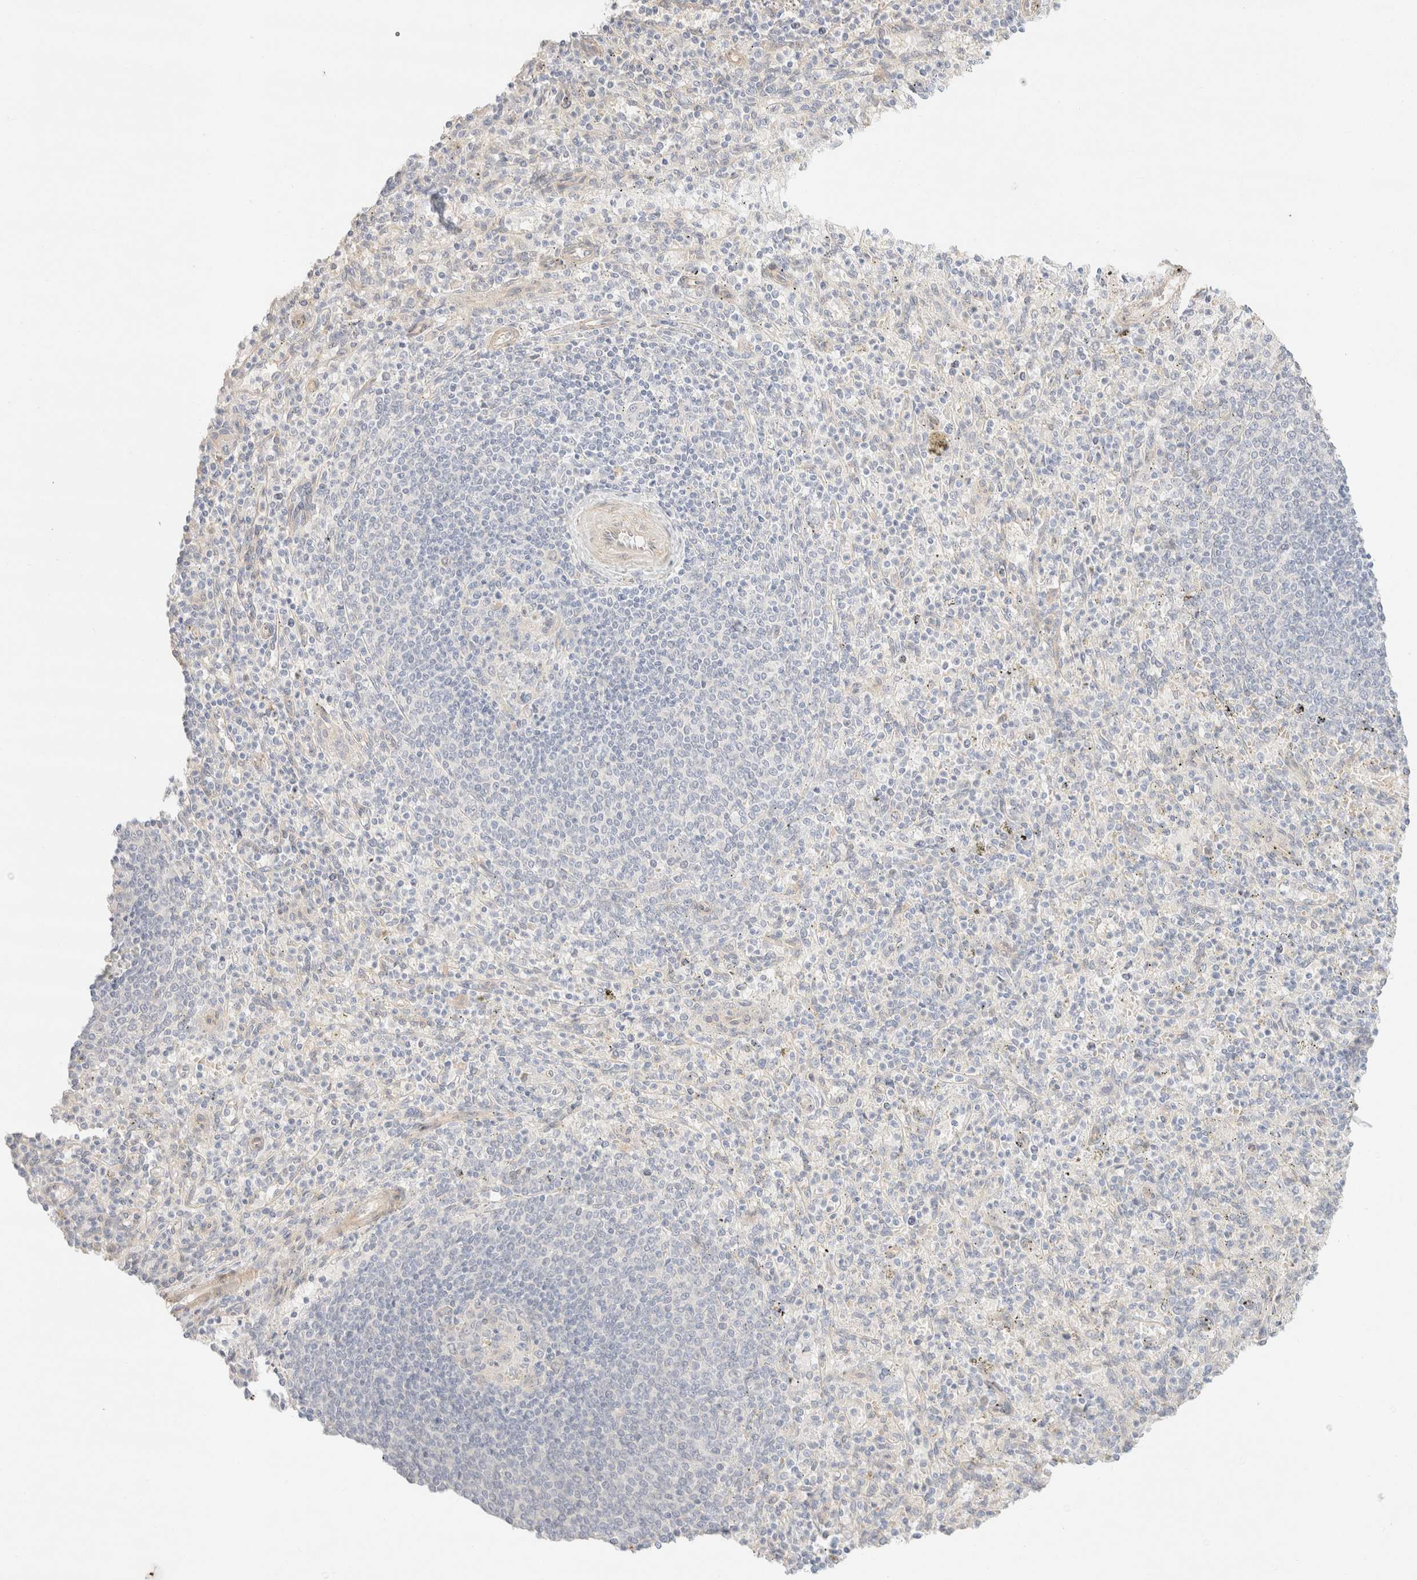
{"staining": {"intensity": "negative", "quantity": "none", "location": "none"}, "tissue": "spleen", "cell_type": "Cells in red pulp", "image_type": "normal", "snomed": [{"axis": "morphology", "description": "Normal tissue, NOS"}, {"axis": "topography", "description": "Spleen"}], "caption": "An image of spleen stained for a protein demonstrates no brown staining in cells in red pulp.", "gene": "CSNK1E", "patient": {"sex": "male", "age": 72}}